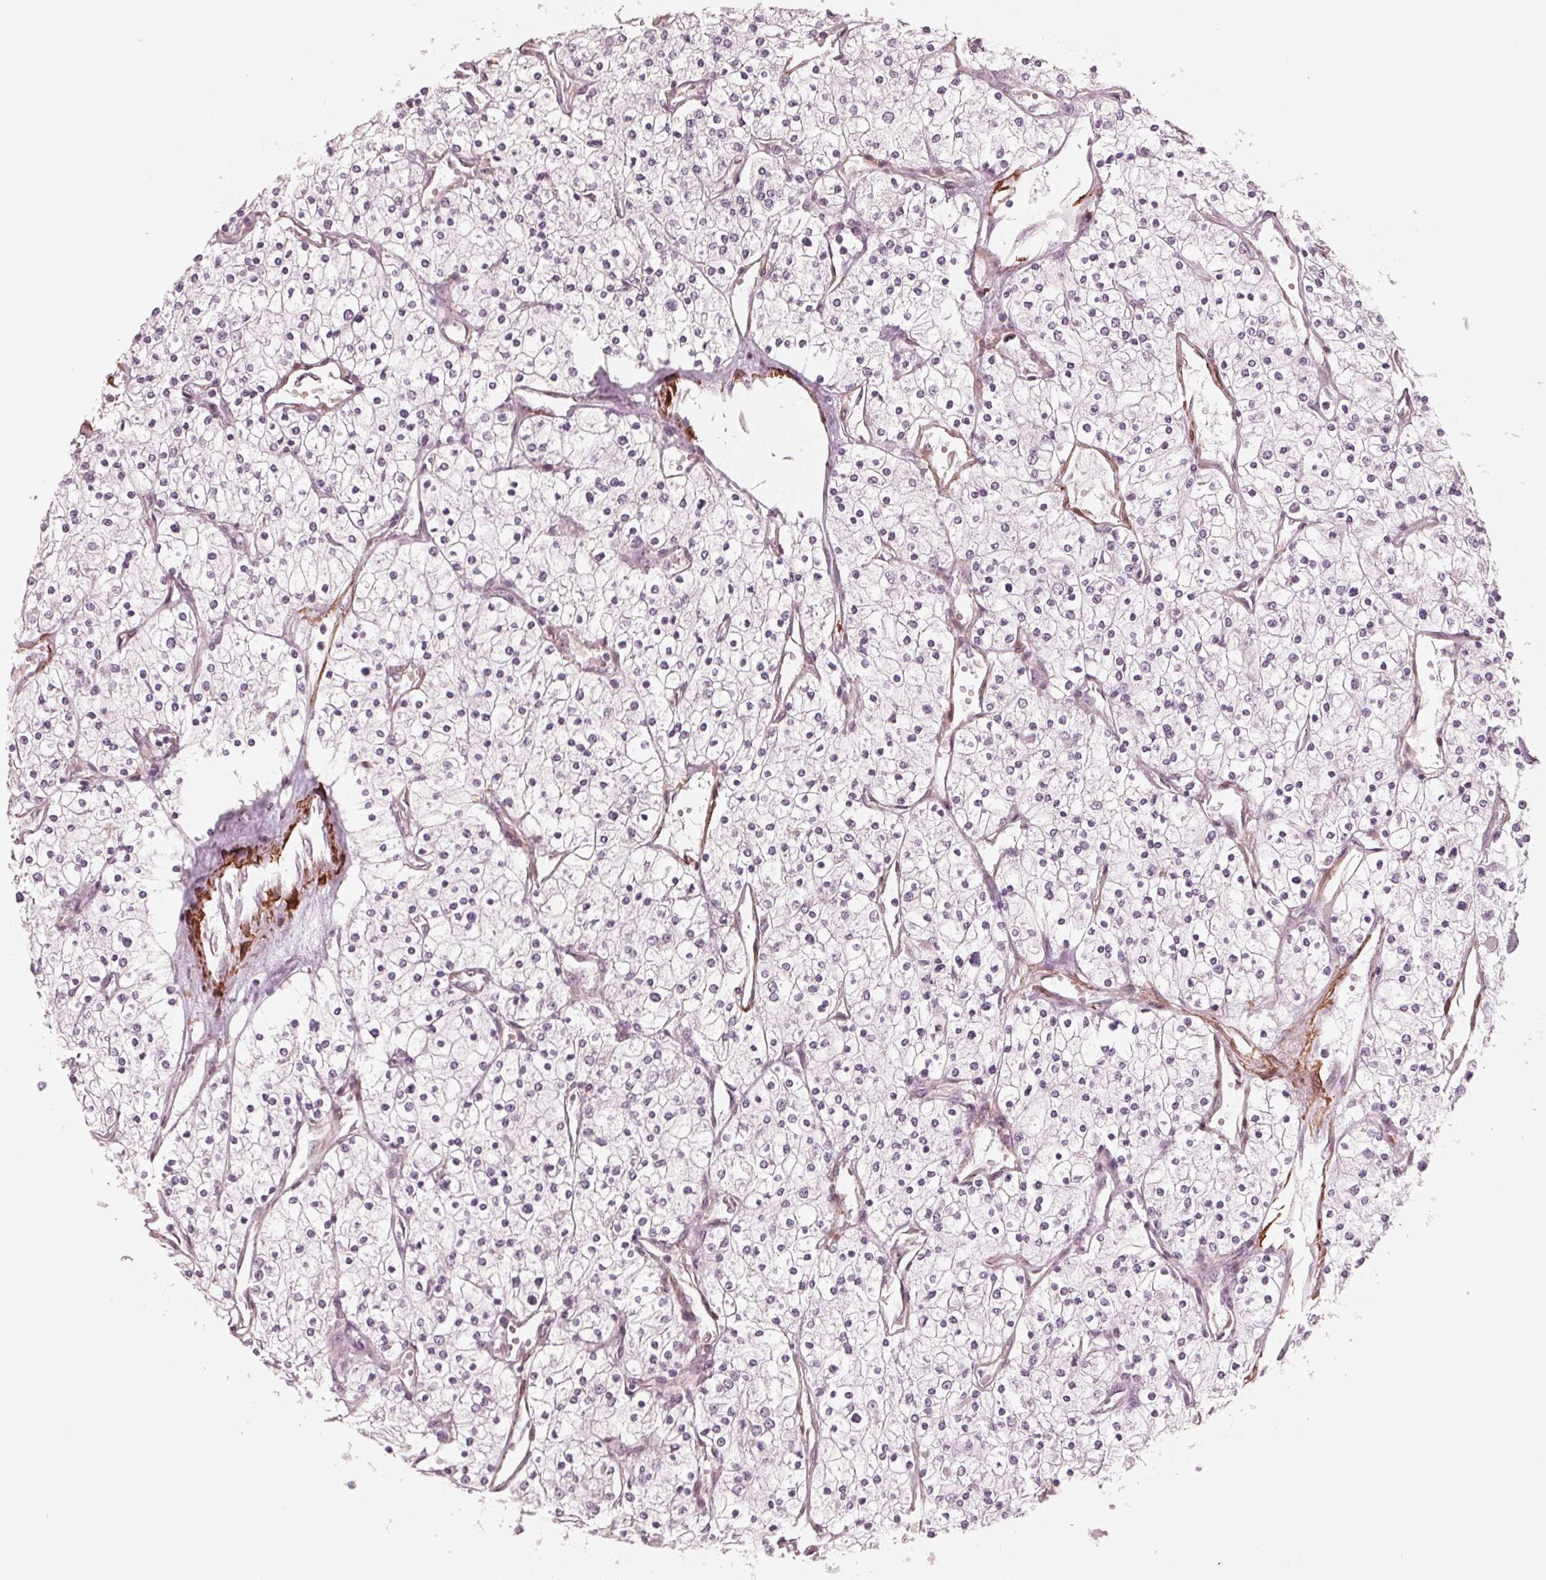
{"staining": {"intensity": "negative", "quantity": "none", "location": "none"}, "tissue": "renal cancer", "cell_type": "Tumor cells", "image_type": "cancer", "snomed": [{"axis": "morphology", "description": "Adenocarcinoma, NOS"}, {"axis": "topography", "description": "Kidney"}], "caption": "This is an immunohistochemistry micrograph of renal cancer (adenocarcinoma). There is no staining in tumor cells.", "gene": "MIER3", "patient": {"sex": "male", "age": 80}}